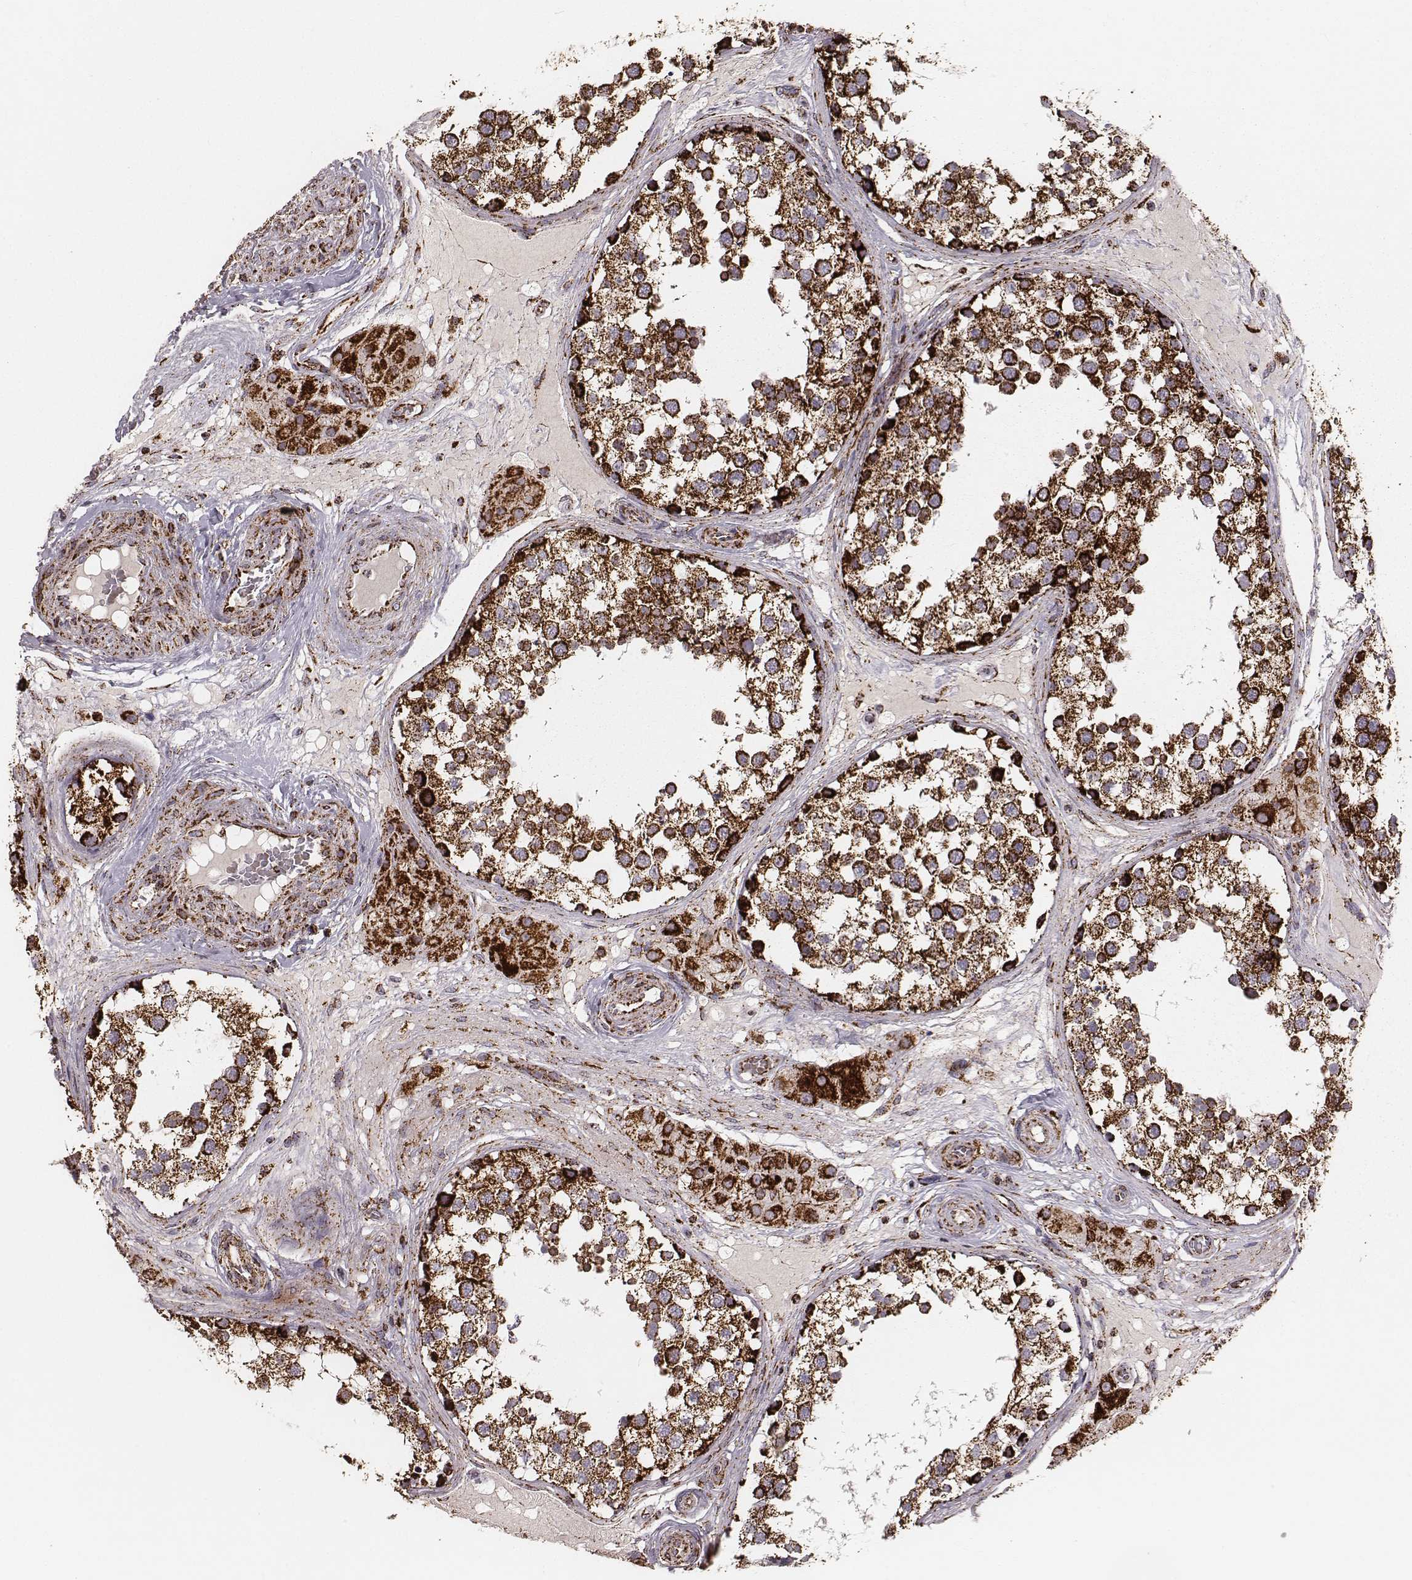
{"staining": {"intensity": "strong", "quantity": ">75%", "location": "cytoplasmic/membranous"}, "tissue": "testis", "cell_type": "Cells in seminiferous ducts", "image_type": "normal", "snomed": [{"axis": "morphology", "description": "Normal tissue, NOS"}, {"axis": "morphology", "description": "Seminoma, NOS"}, {"axis": "topography", "description": "Testis"}], "caption": "Immunohistochemical staining of normal testis displays strong cytoplasmic/membranous protein expression in about >75% of cells in seminiferous ducts. (DAB = brown stain, brightfield microscopy at high magnification).", "gene": "TUFM", "patient": {"sex": "male", "age": 65}}